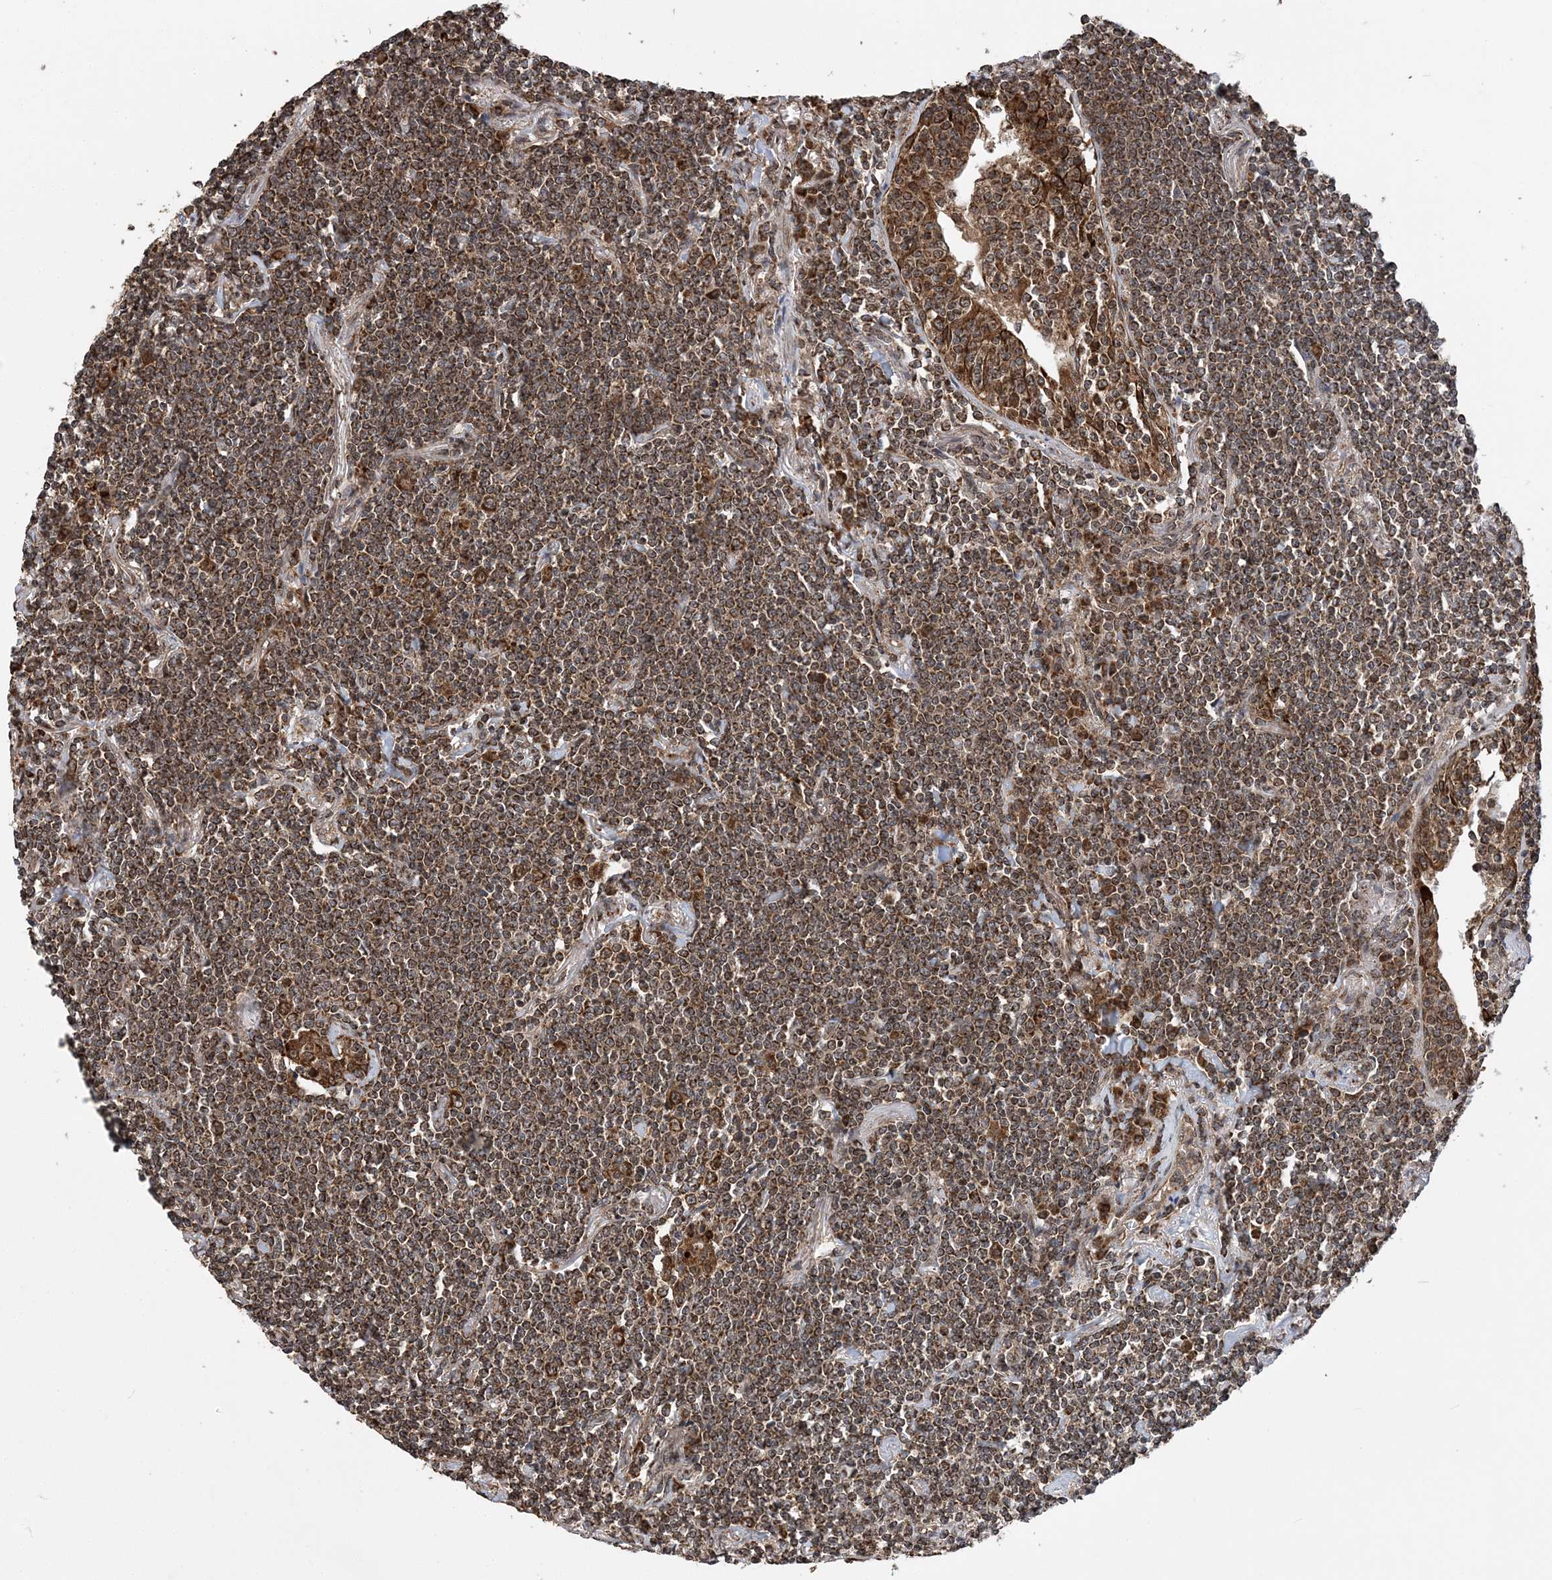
{"staining": {"intensity": "moderate", "quantity": ">75%", "location": "cytoplasmic/membranous"}, "tissue": "lymphoma", "cell_type": "Tumor cells", "image_type": "cancer", "snomed": [{"axis": "morphology", "description": "Malignant lymphoma, non-Hodgkin's type, Low grade"}, {"axis": "topography", "description": "Lung"}], "caption": "This image exhibits low-grade malignant lymphoma, non-Hodgkin's type stained with immunohistochemistry to label a protein in brown. The cytoplasmic/membranous of tumor cells show moderate positivity for the protein. Nuclei are counter-stained blue.", "gene": "PCBP1", "patient": {"sex": "female", "age": 71}}